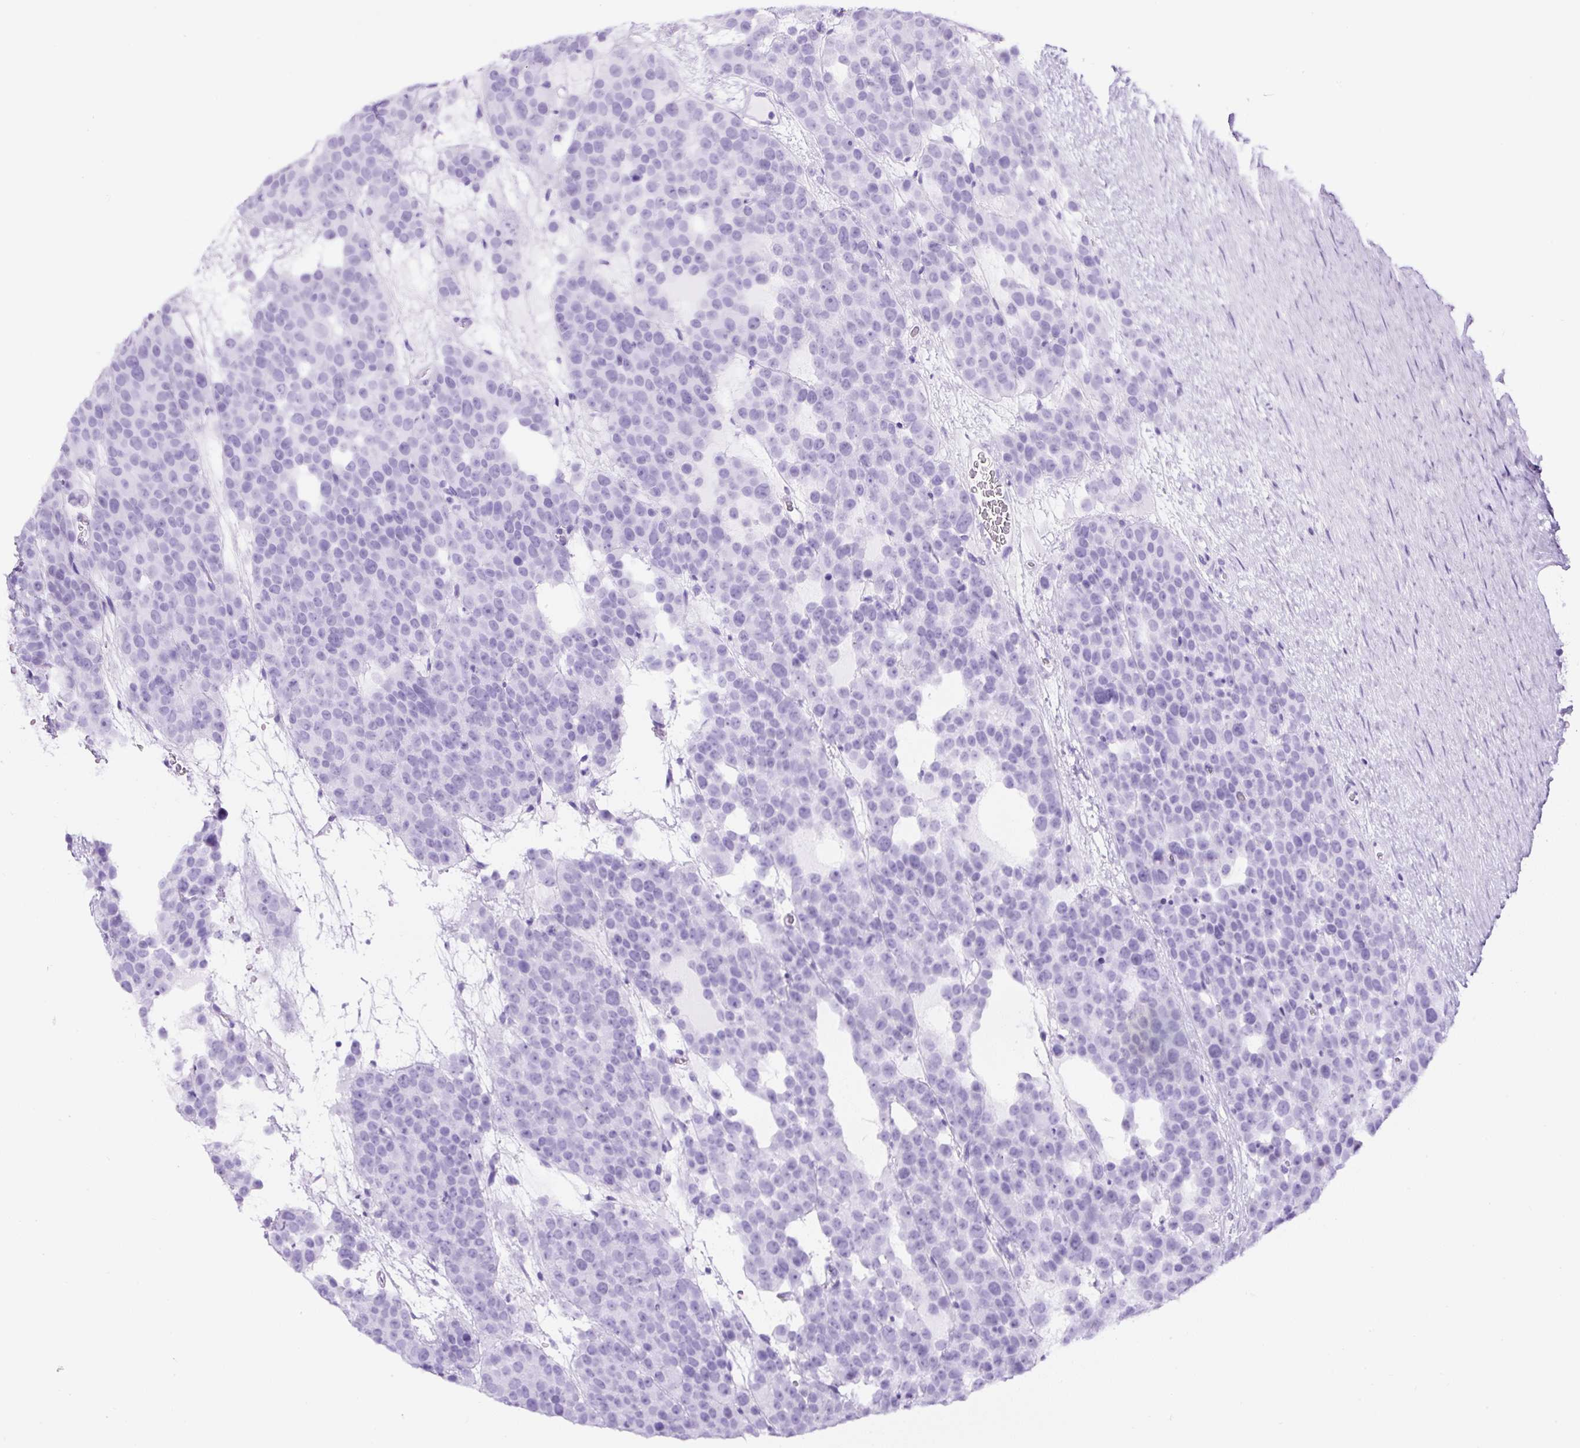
{"staining": {"intensity": "negative", "quantity": "none", "location": "none"}, "tissue": "testis cancer", "cell_type": "Tumor cells", "image_type": "cancer", "snomed": [{"axis": "morphology", "description": "Seminoma, NOS"}, {"axis": "topography", "description": "Testis"}], "caption": "There is no significant staining in tumor cells of seminoma (testis).", "gene": "TMEM200B", "patient": {"sex": "male", "age": 71}}